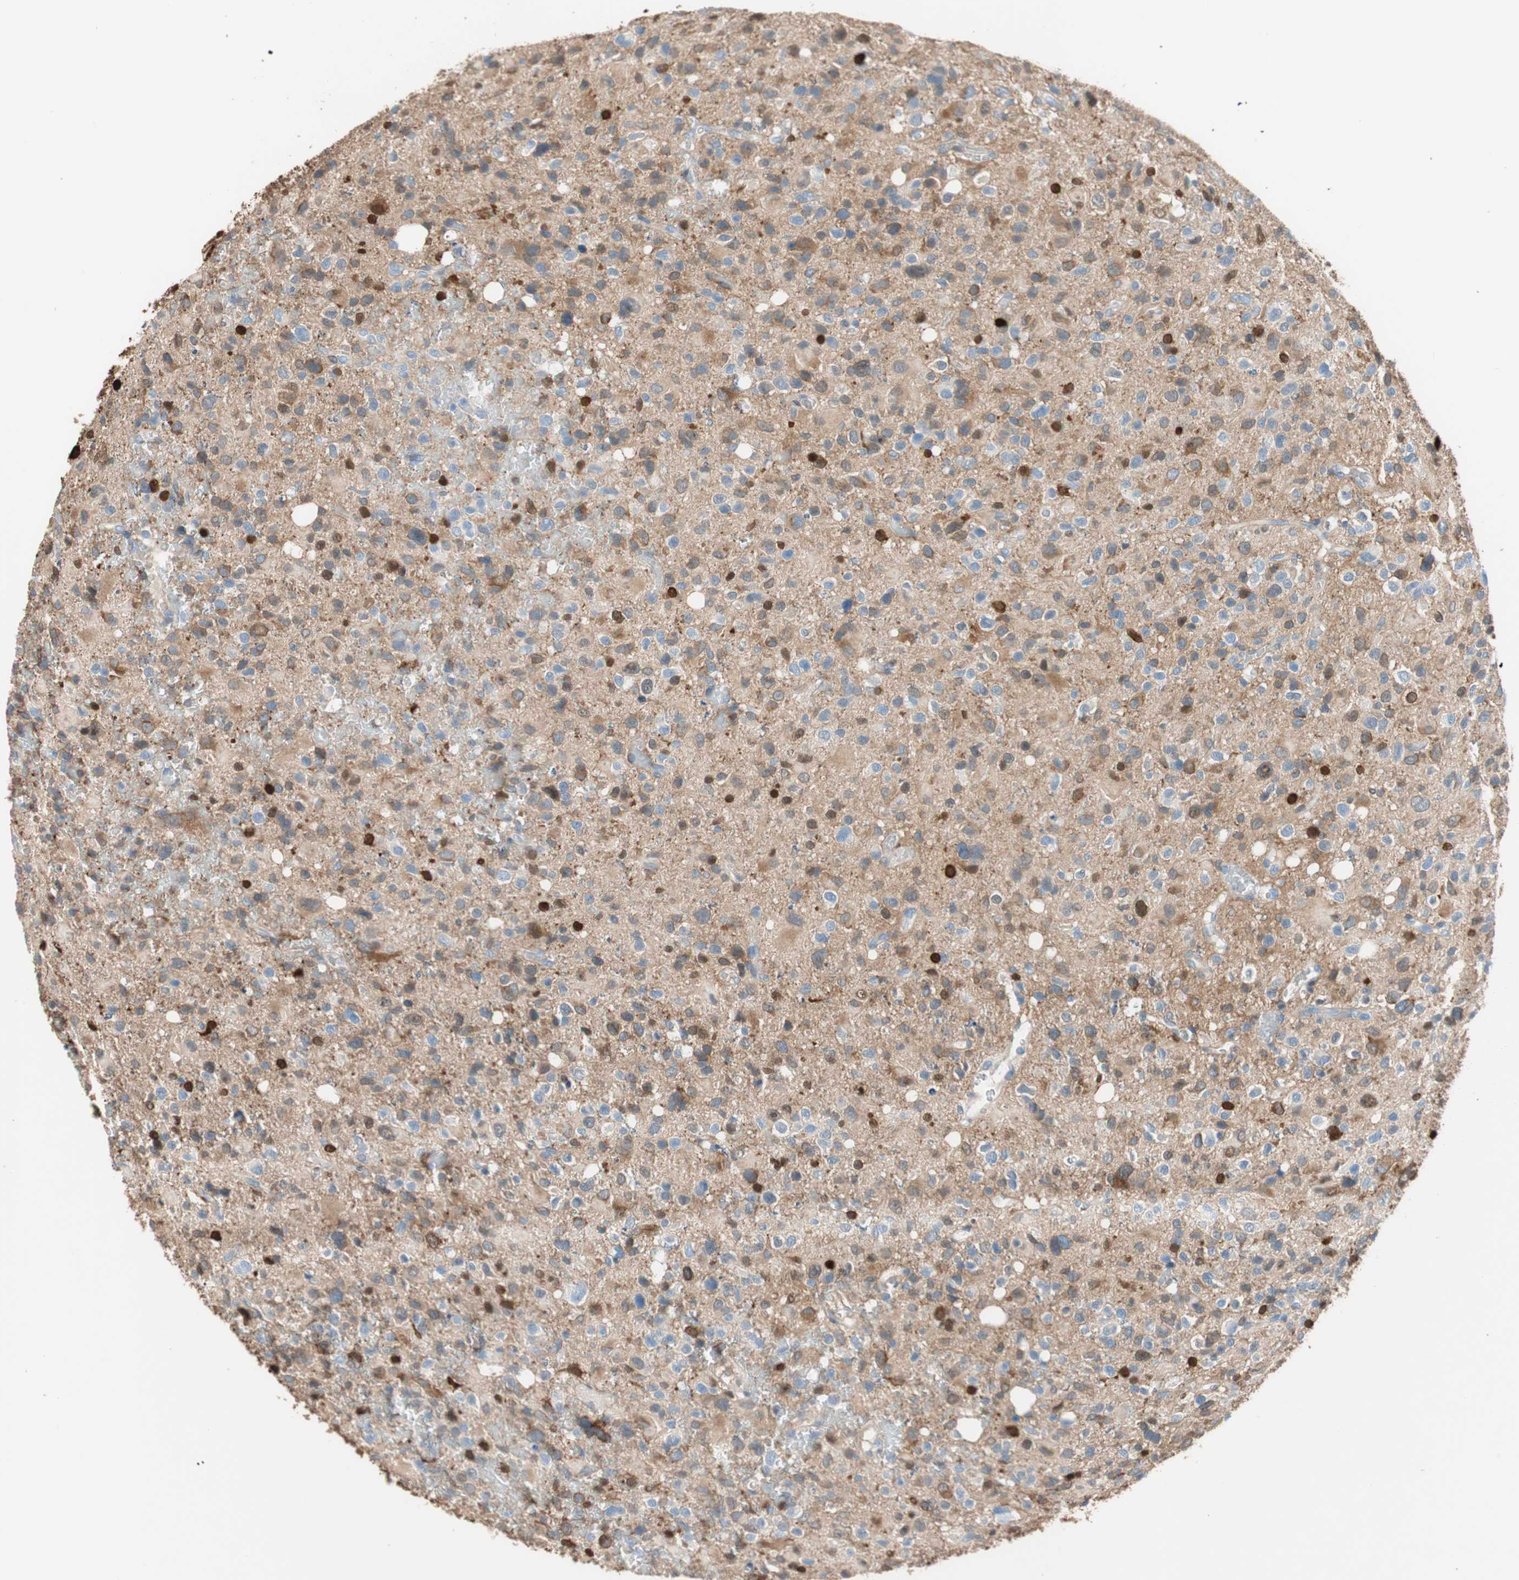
{"staining": {"intensity": "strong", "quantity": "25%-75%", "location": "cytoplasmic/membranous"}, "tissue": "glioma", "cell_type": "Tumor cells", "image_type": "cancer", "snomed": [{"axis": "morphology", "description": "Glioma, malignant, High grade"}, {"axis": "topography", "description": "Brain"}], "caption": "Protein expression analysis of malignant glioma (high-grade) displays strong cytoplasmic/membranous positivity in approximately 25%-75% of tumor cells.", "gene": "GLUL", "patient": {"sex": "male", "age": 48}}